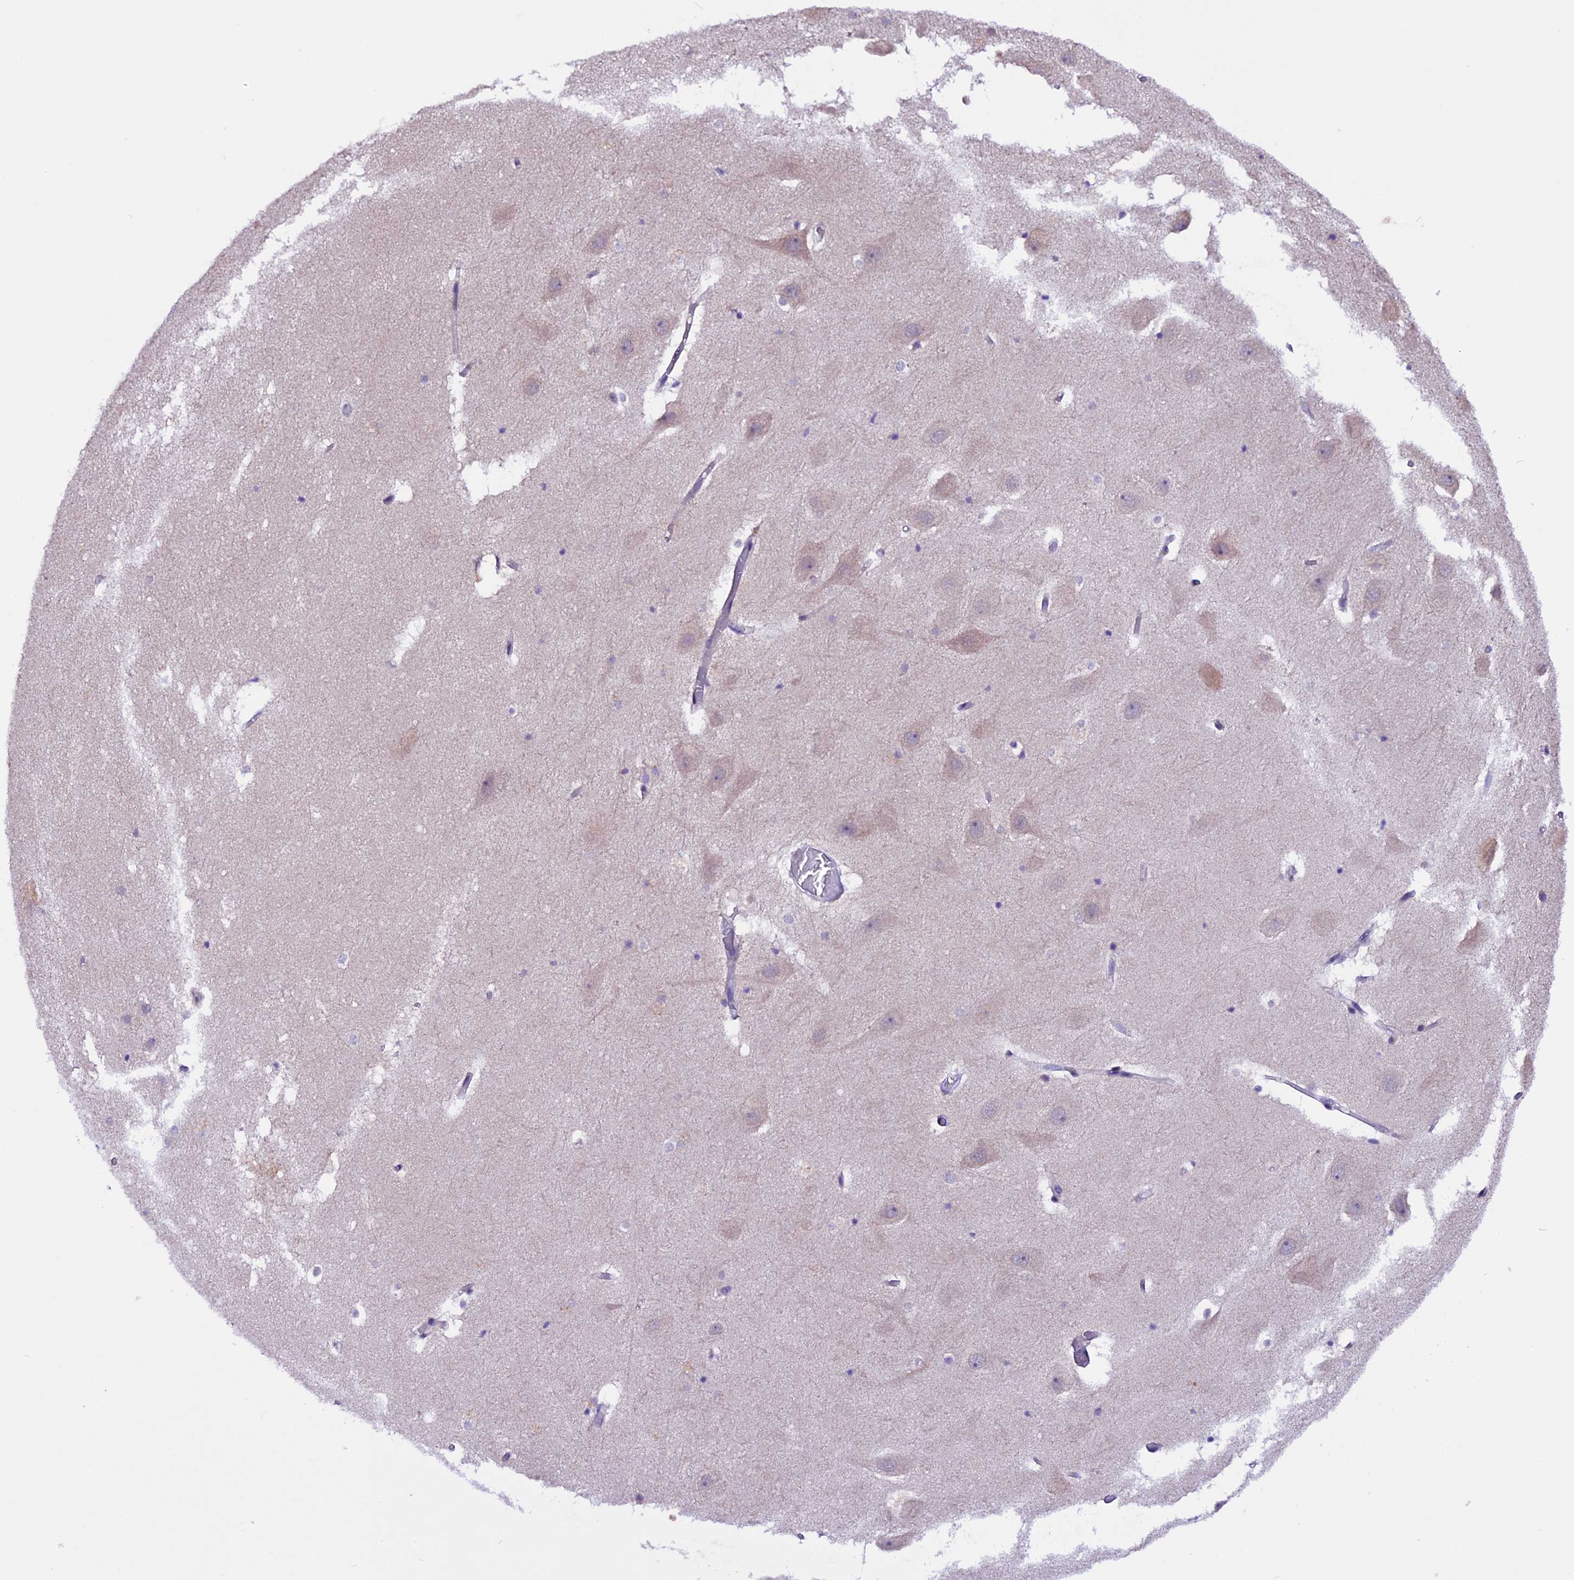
{"staining": {"intensity": "negative", "quantity": "none", "location": "none"}, "tissue": "hippocampus", "cell_type": "Glial cells", "image_type": "normal", "snomed": [{"axis": "morphology", "description": "Normal tissue, NOS"}, {"axis": "topography", "description": "Hippocampus"}], "caption": "This micrograph is of unremarkable hippocampus stained with immunohistochemistry (IHC) to label a protein in brown with the nuclei are counter-stained blue. There is no staining in glial cells. Nuclei are stained in blue.", "gene": "XKR7", "patient": {"sex": "female", "age": 52}}